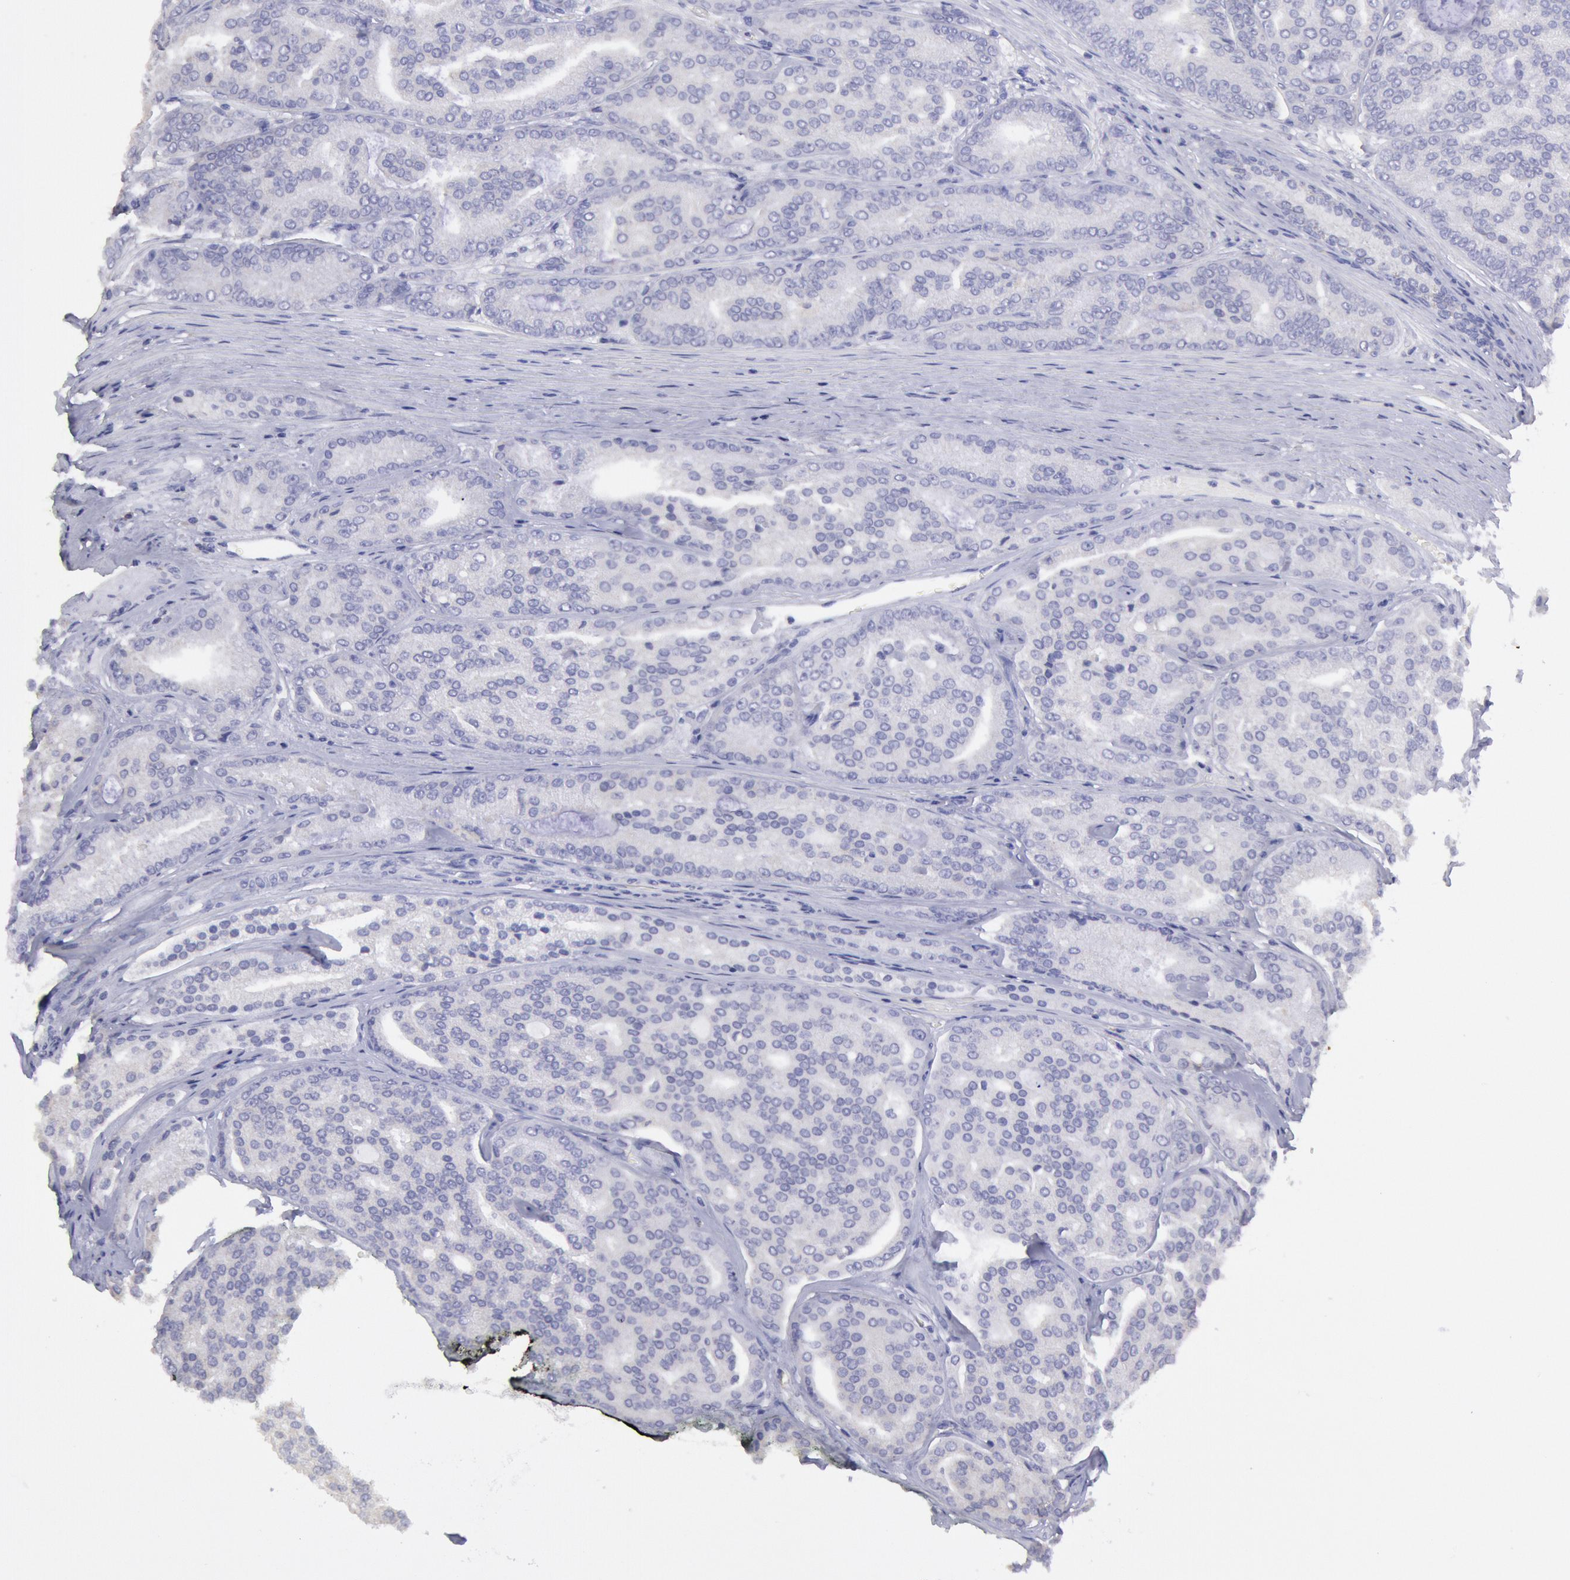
{"staining": {"intensity": "negative", "quantity": "none", "location": "none"}, "tissue": "prostate cancer", "cell_type": "Tumor cells", "image_type": "cancer", "snomed": [{"axis": "morphology", "description": "Adenocarcinoma, High grade"}, {"axis": "topography", "description": "Prostate"}], "caption": "Human prostate cancer (adenocarcinoma (high-grade)) stained for a protein using immunohistochemistry shows no positivity in tumor cells.", "gene": "MYH7", "patient": {"sex": "male", "age": 64}}